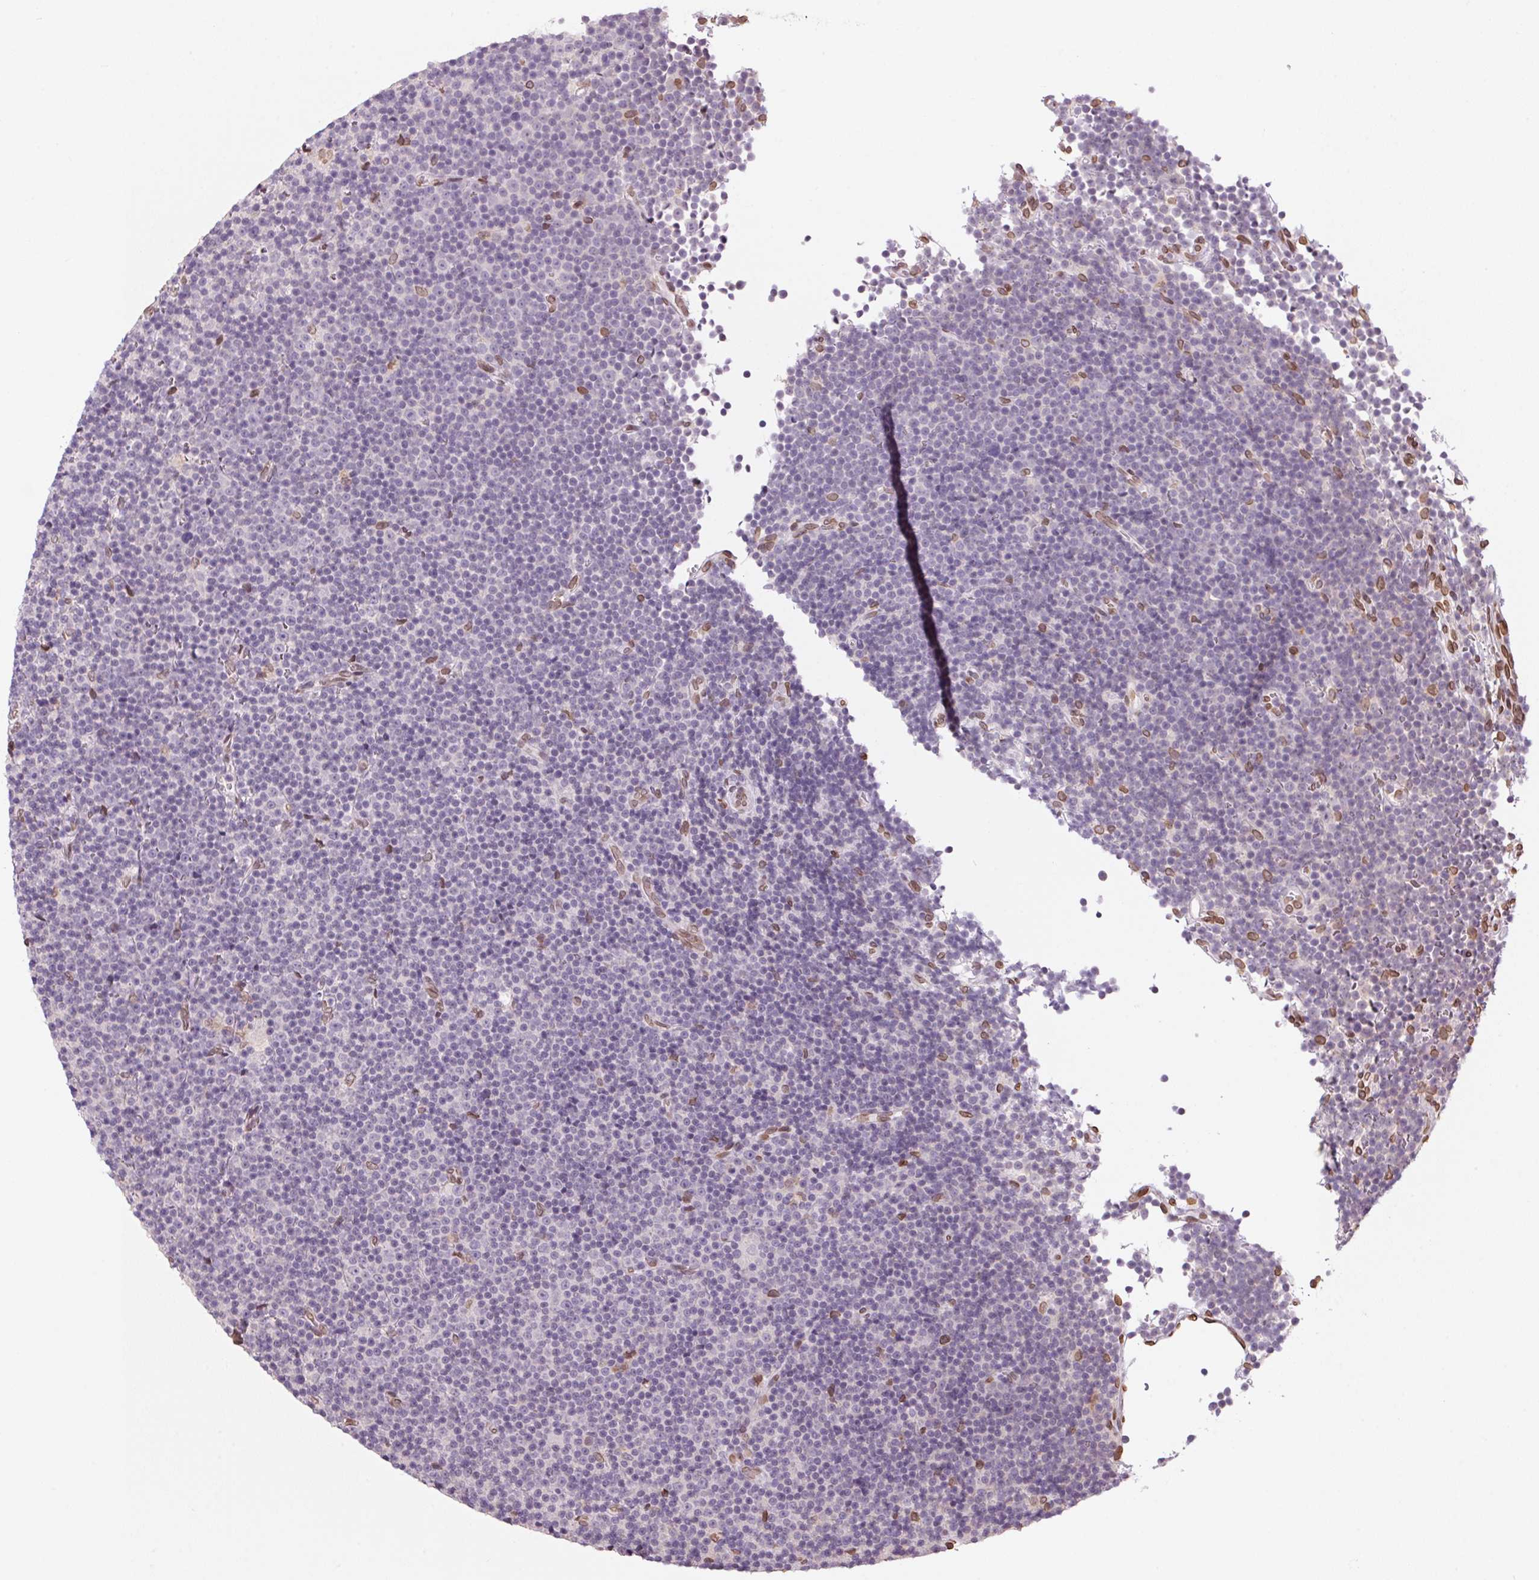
{"staining": {"intensity": "negative", "quantity": "none", "location": "none"}, "tissue": "lymphoma", "cell_type": "Tumor cells", "image_type": "cancer", "snomed": [{"axis": "morphology", "description": "Malignant lymphoma, non-Hodgkin's type, Low grade"}, {"axis": "topography", "description": "Lymph node"}], "caption": "Micrograph shows no protein expression in tumor cells of malignant lymphoma, non-Hodgkin's type (low-grade) tissue. (Immunohistochemistry, brightfield microscopy, high magnification).", "gene": "TMEM175", "patient": {"sex": "female", "age": 67}}